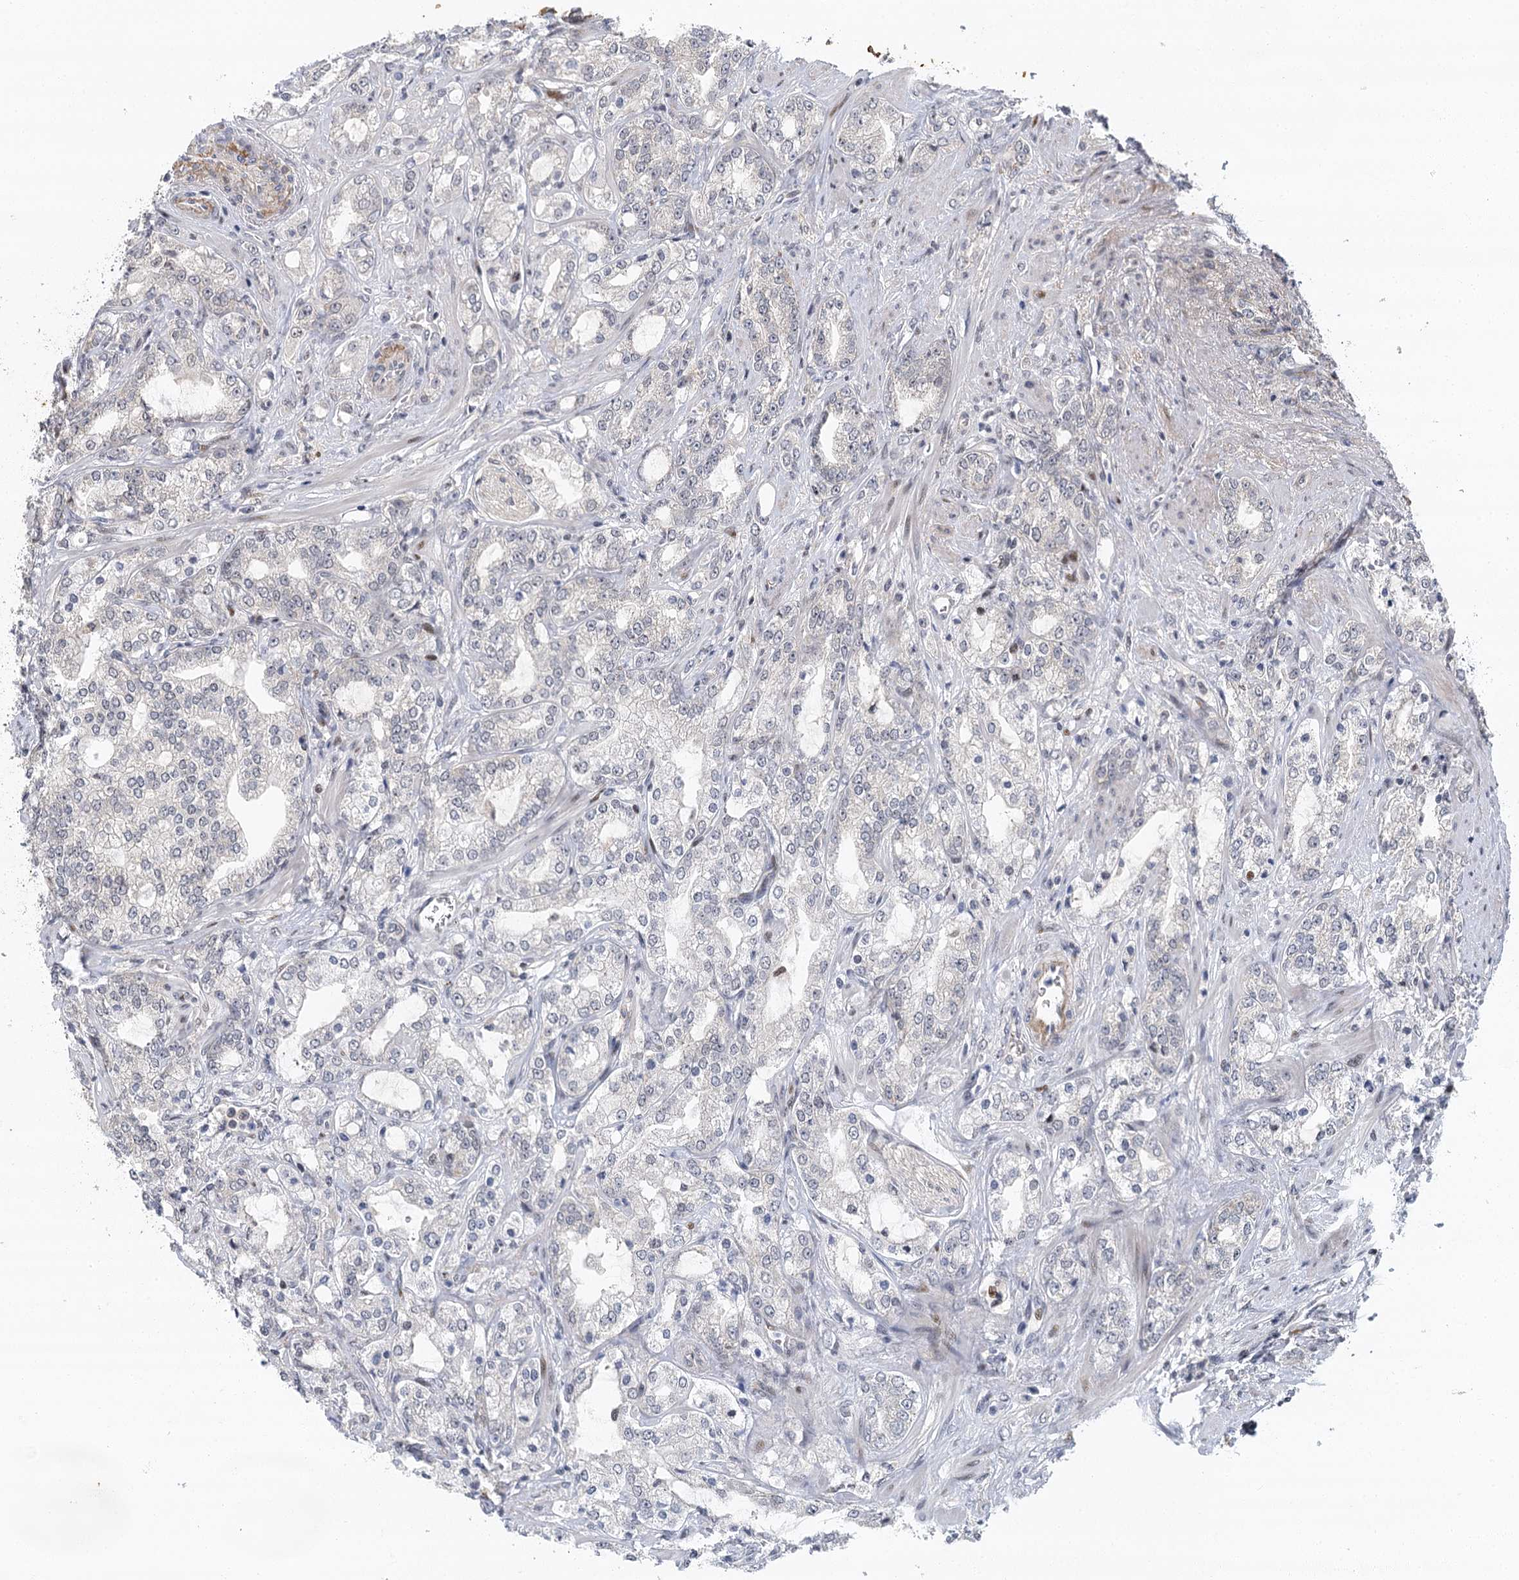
{"staining": {"intensity": "negative", "quantity": "none", "location": "none"}, "tissue": "prostate cancer", "cell_type": "Tumor cells", "image_type": "cancer", "snomed": [{"axis": "morphology", "description": "Adenocarcinoma, High grade"}, {"axis": "topography", "description": "Prostate"}], "caption": "This histopathology image is of prostate cancer (adenocarcinoma (high-grade)) stained with immunohistochemistry (IHC) to label a protein in brown with the nuclei are counter-stained blue. There is no expression in tumor cells.", "gene": "IL11RA", "patient": {"sex": "male", "age": 64}}